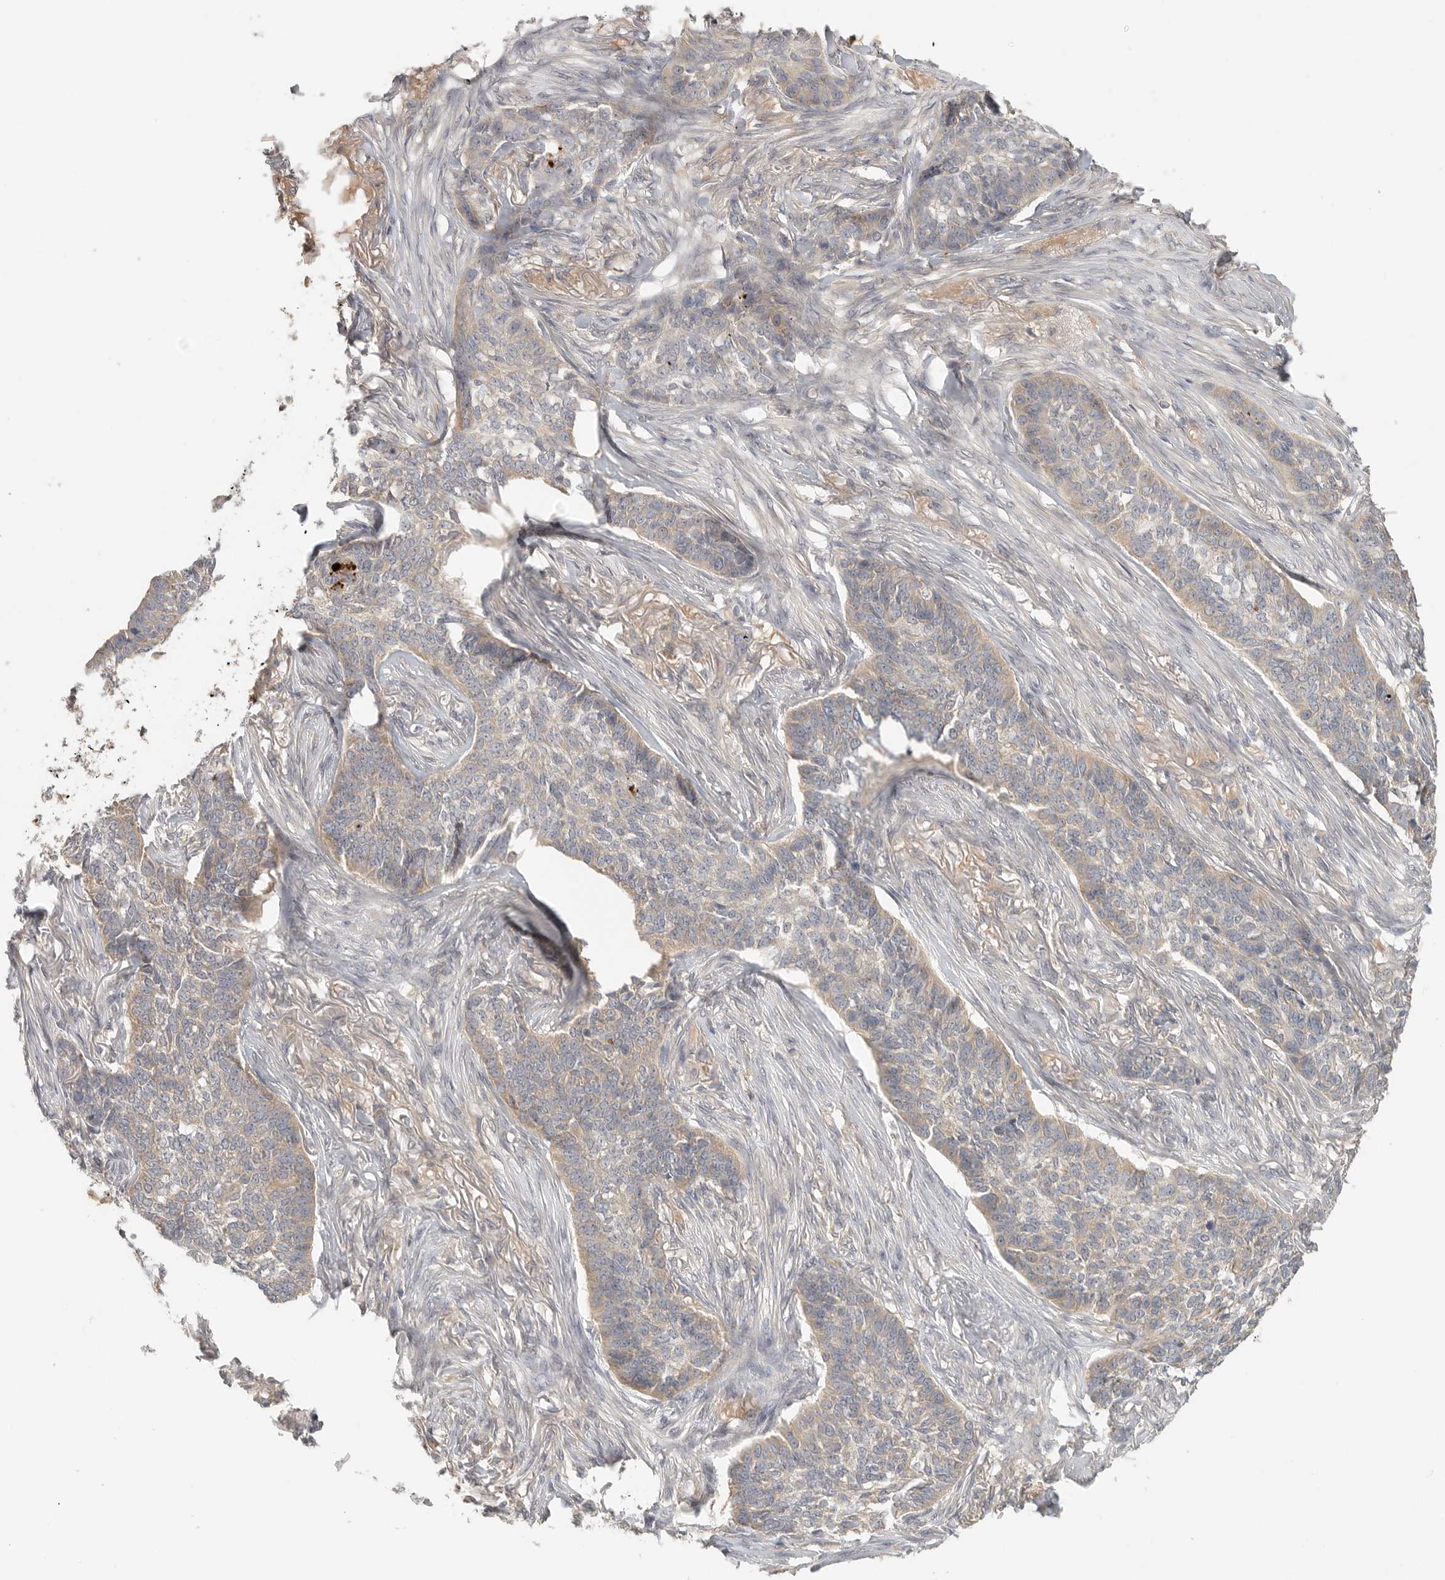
{"staining": {"intensity": "weak", "quantity": "25%-75%", "location": "cytoplasmic/membranous"}, "tissue": "skin cancer", "cell_type": "Tumor cells", "image_type": "cancer", "snomed": [{"axis": "morphology", "description": "Basal cell carcinoma"}, {"axis": "topography", "description": "Skin"}], "caption": "IHC micrograph of neoplastic tissue: skin cancer stained using immunohistochemistry displays low levels of weak protein expression localized specifically in the cytoplasmic/membranous of tumor cells, appearing as a cytoplasmic/membranous brown color.", "gene": "HDAC6", "patient": {"sex": "male", "age": 85}}